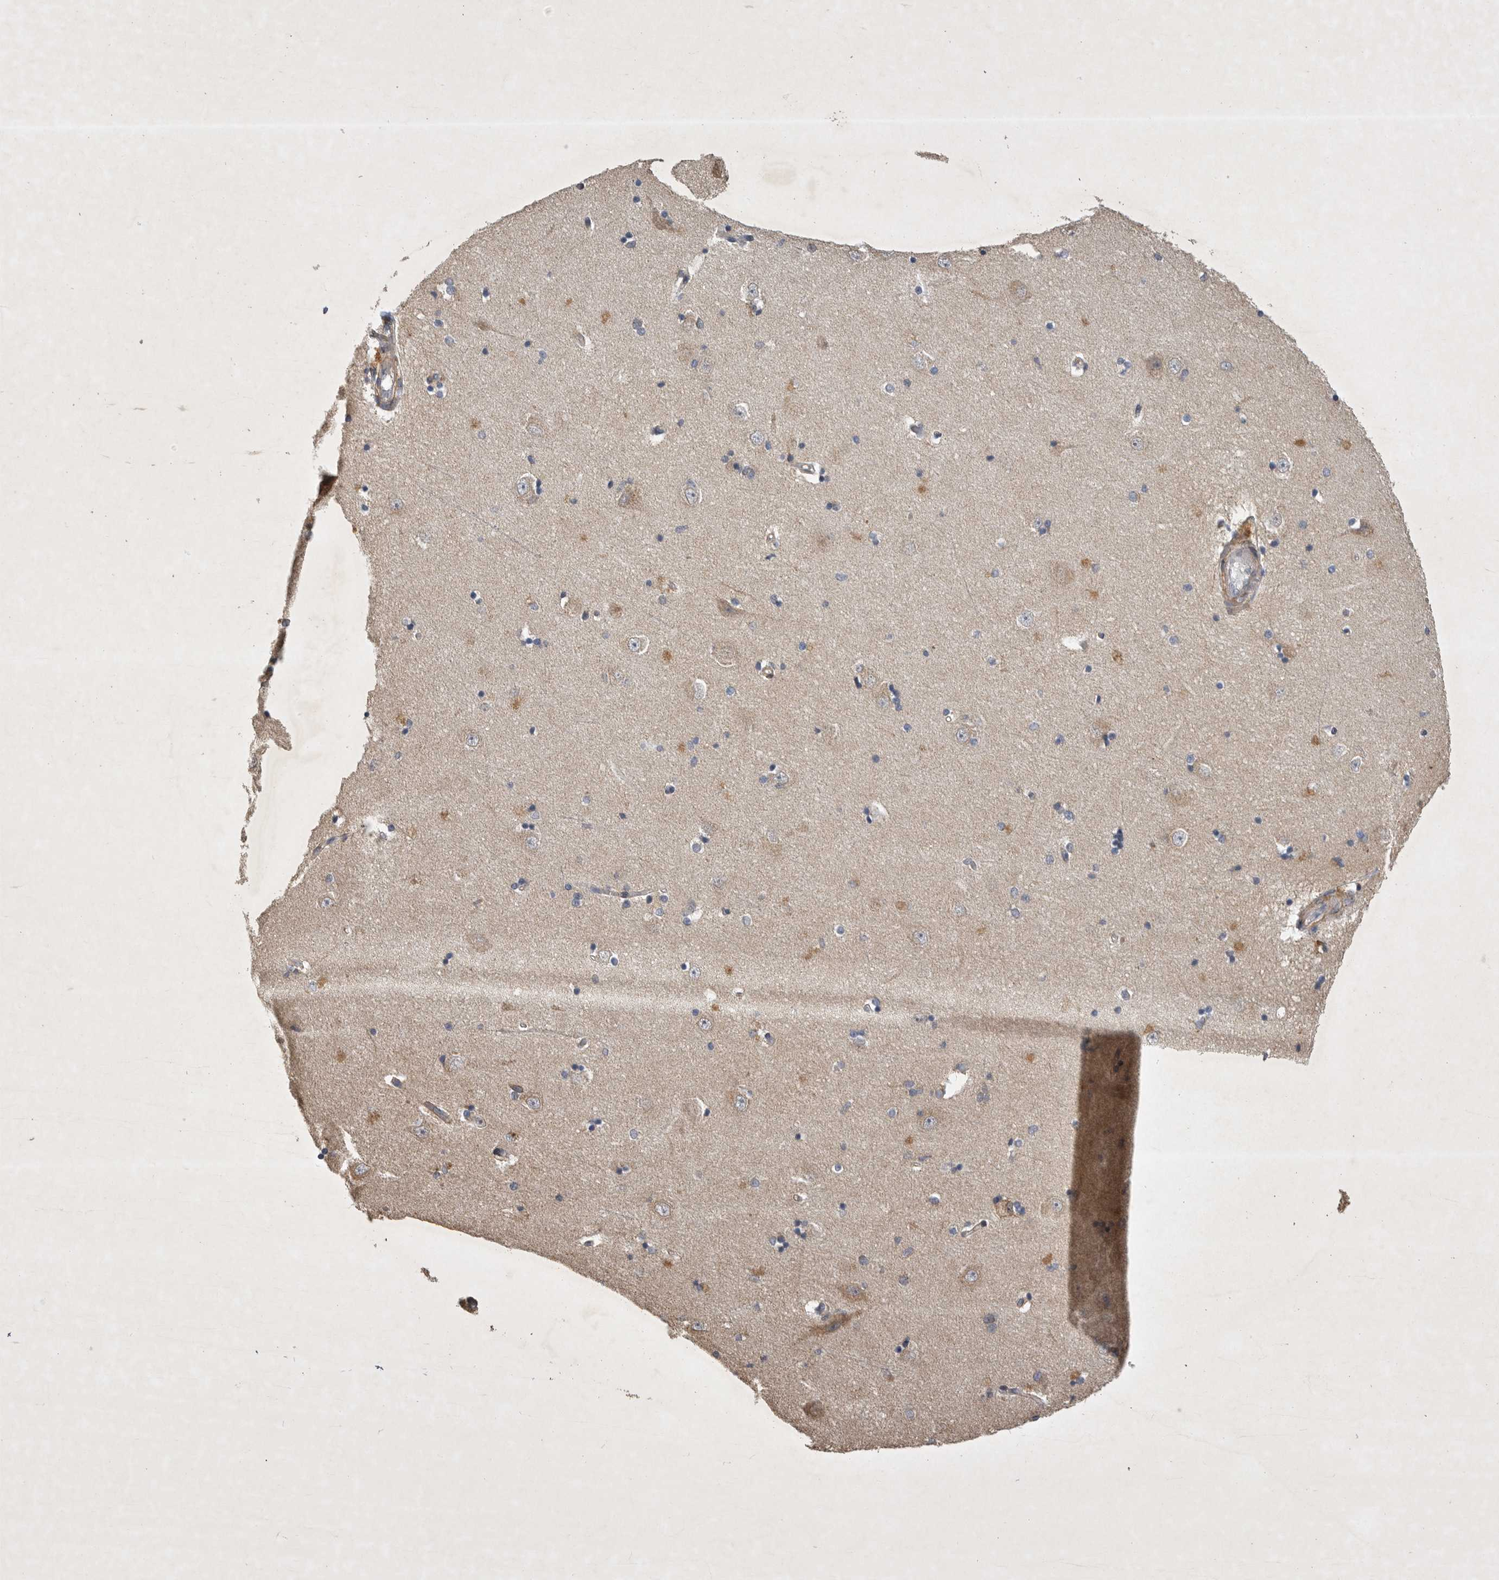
{"staining": {"intensity": "weak", "quantity": "25%-75%", "location": "cytoplasmic/membranous"}, "tissue": "hippocampus", "cell_type": "Glial cells", "image_type": "normal", "snomed": [{"axis": "morphology", "description": "Normal tissue, NOS"}, {"axis": "topography", "description": "Hippocampus"}], "caption": "Brown immunohistochemical staining in normal human hippocampus exhibits weak cytoplasmic/membranous staining in approximately 25%-75% of glial cells.", "gene": "EDEM3", "patient": {"sex": "male", "age": 45}}